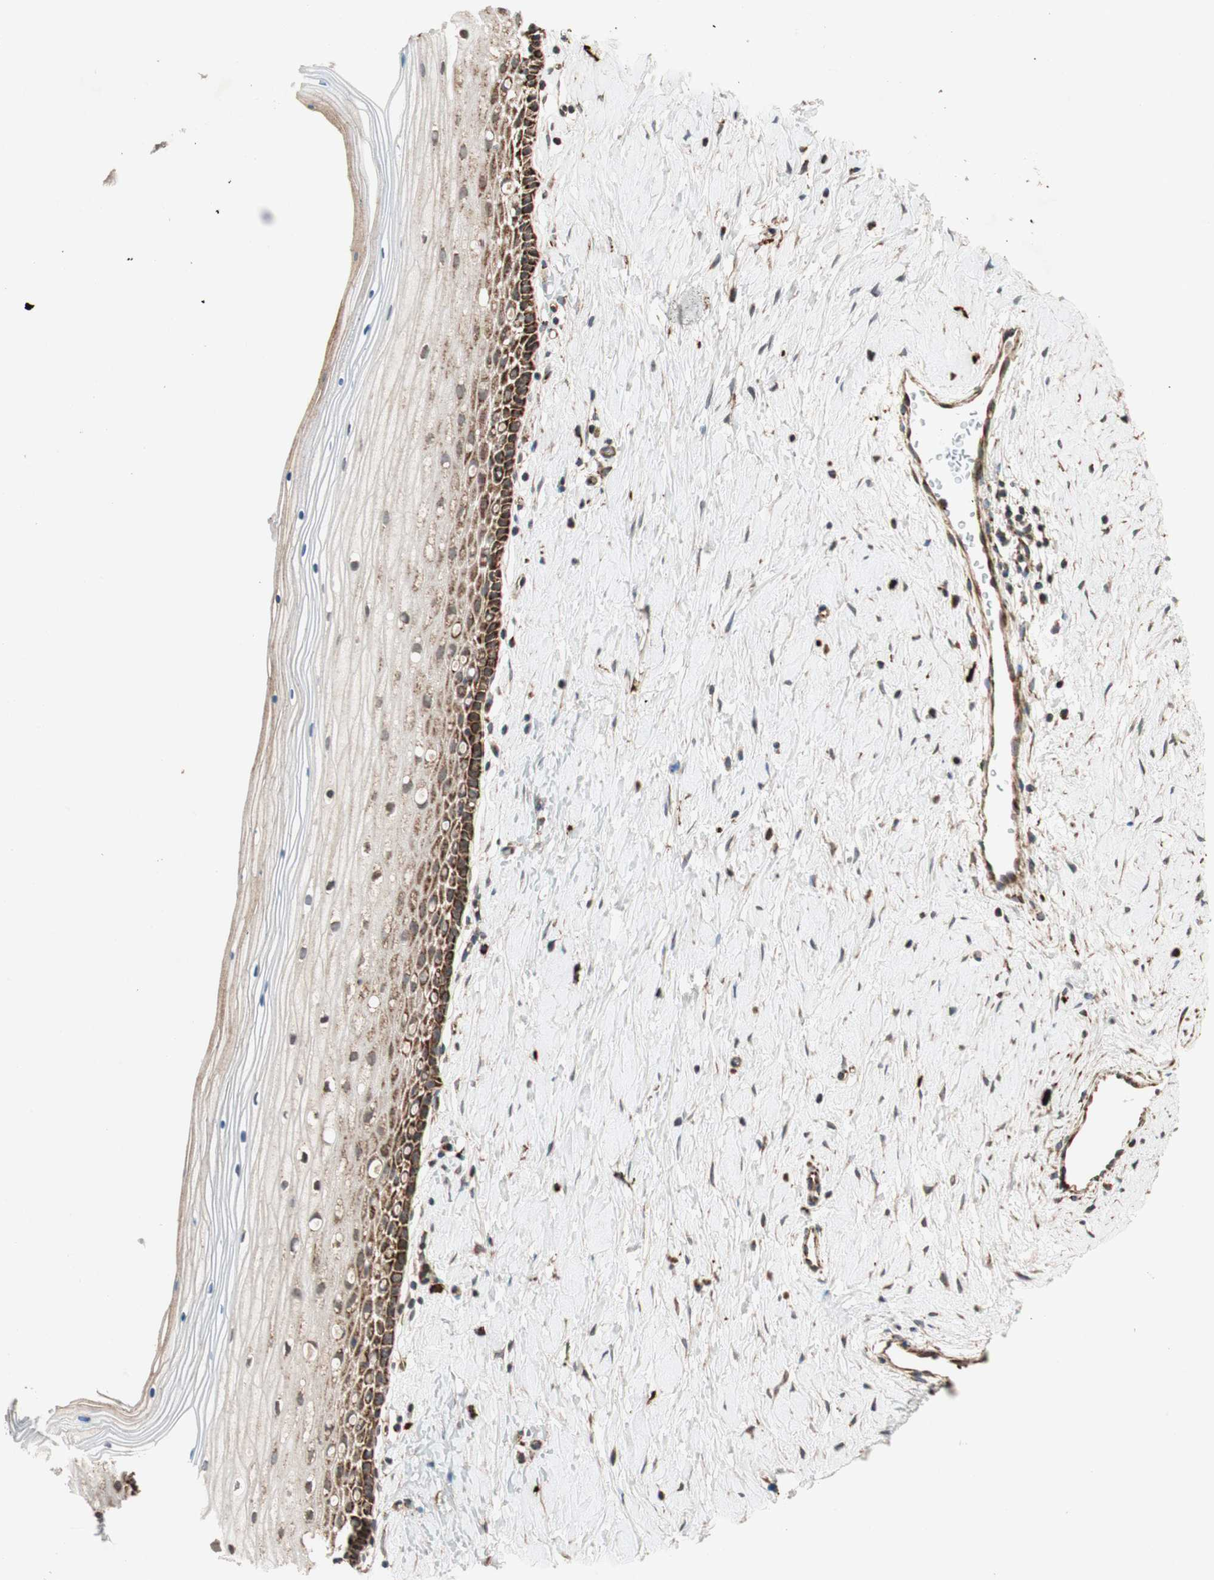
{"staining": {"intensity": "strong", "quantity": ">75%", "location": "cytoplasmic/membranous"}, "tissue": "cervix", "cell_type": "Glandular cells", "image_type": "normal", "snomed": [{"axis": "morphology", "description": "Normal tissue, NOS"}, {"axis": "topography", "description": "Cervix"}], "caption": "An image of human cervix stained for a protein reveals strong cytoplasmic/membranous brown staining in glandular cells. (DAB (3,3'-diaminobenzidine) IHC with brightfield microscopy, high magnification).", "gene": "AKAP1", "patient": {"sex": "female", "age": 39}}